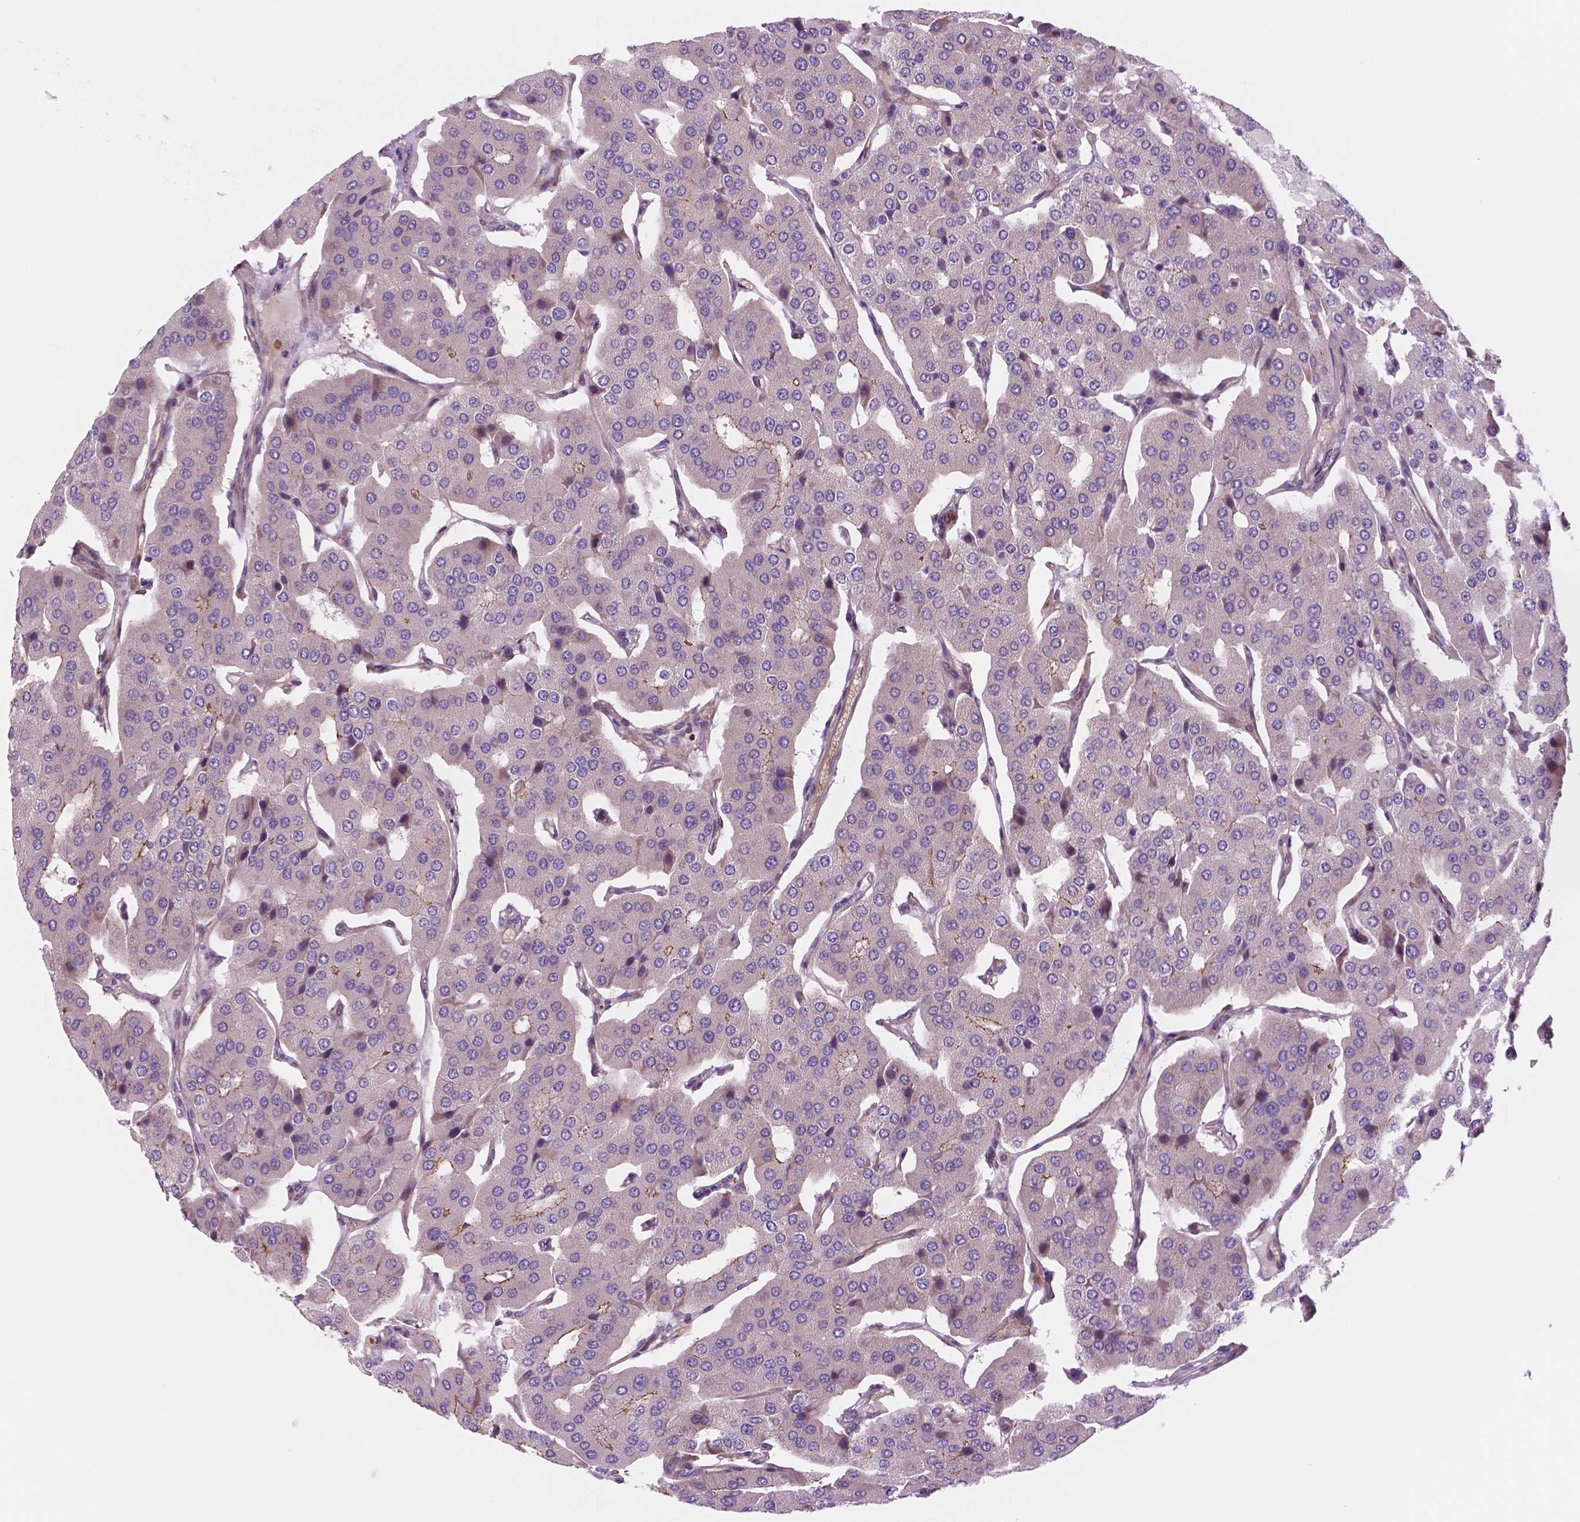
{"staining": {"intensity": "negative", "quantity": "none", "location": "none"}, "tissue": "parathyroid gland", "cell_type": "Glandular cells", "image_type": "normal", "snomed": [{"axis": "morphology", "description": "Normal tissue, NOS"}, {"axis": "morphology", "description": "Adenoma, NOS"}, {"axis": "topography", "description": "Parathyroid gland"}], "caption": "This is an IHC image of benign parathyroid gland. There is no staining in glandular cells.", "gene": "RND3", "patient": {"sex": "female", "age": 86}}